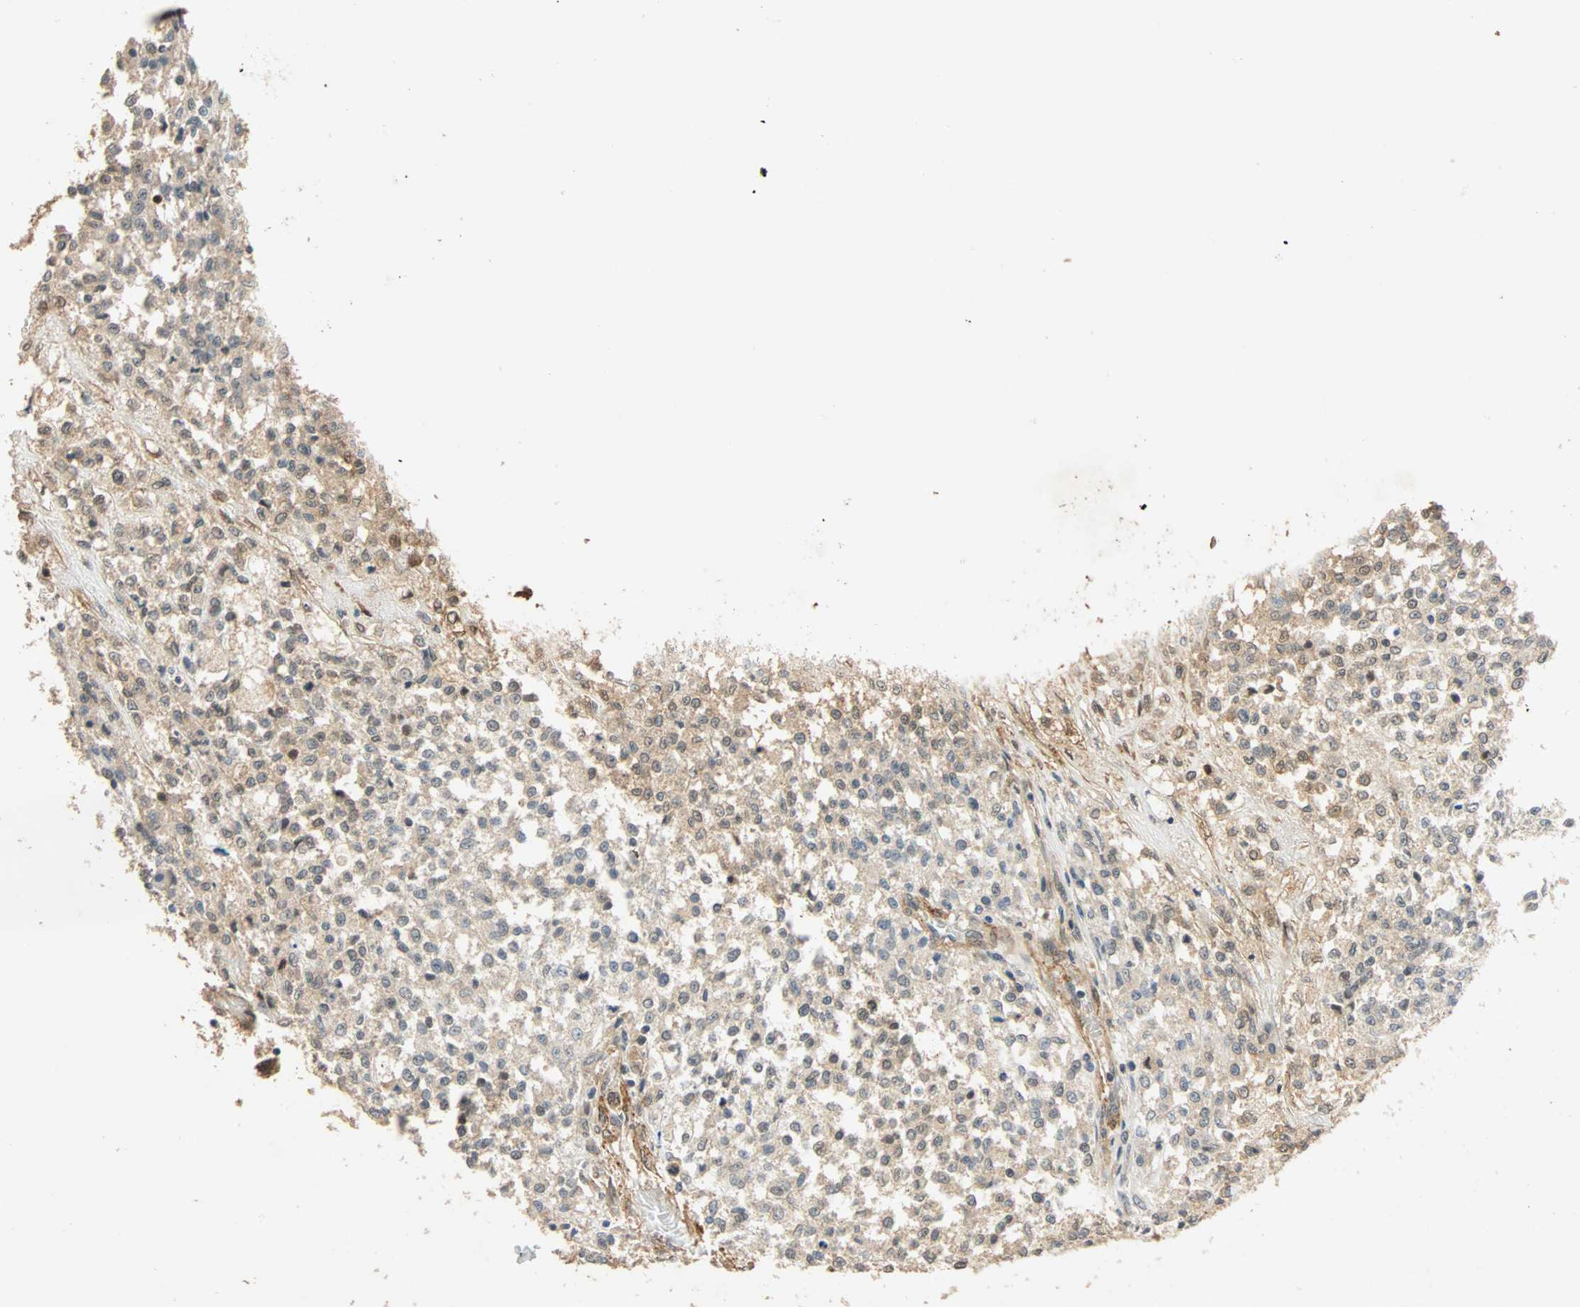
{"staining": {"intensity": "negative", "quantity": "none", "location": "none"}, "tissue": "testis cancer", "cell_type": "Tumor cells", "image_type": "cancer", "snomed": [{"axis": "morphology", "description": "Seminoma, NOS"}, {"axis": "topography", "description": "Testis"}], "caption": "The image displays no significant staining in tumor cells of testis cancer (seminoma). Nuclei are stained in blue.", "gene": "QSER1", "patient": {"sex": "male", "age": 59}}